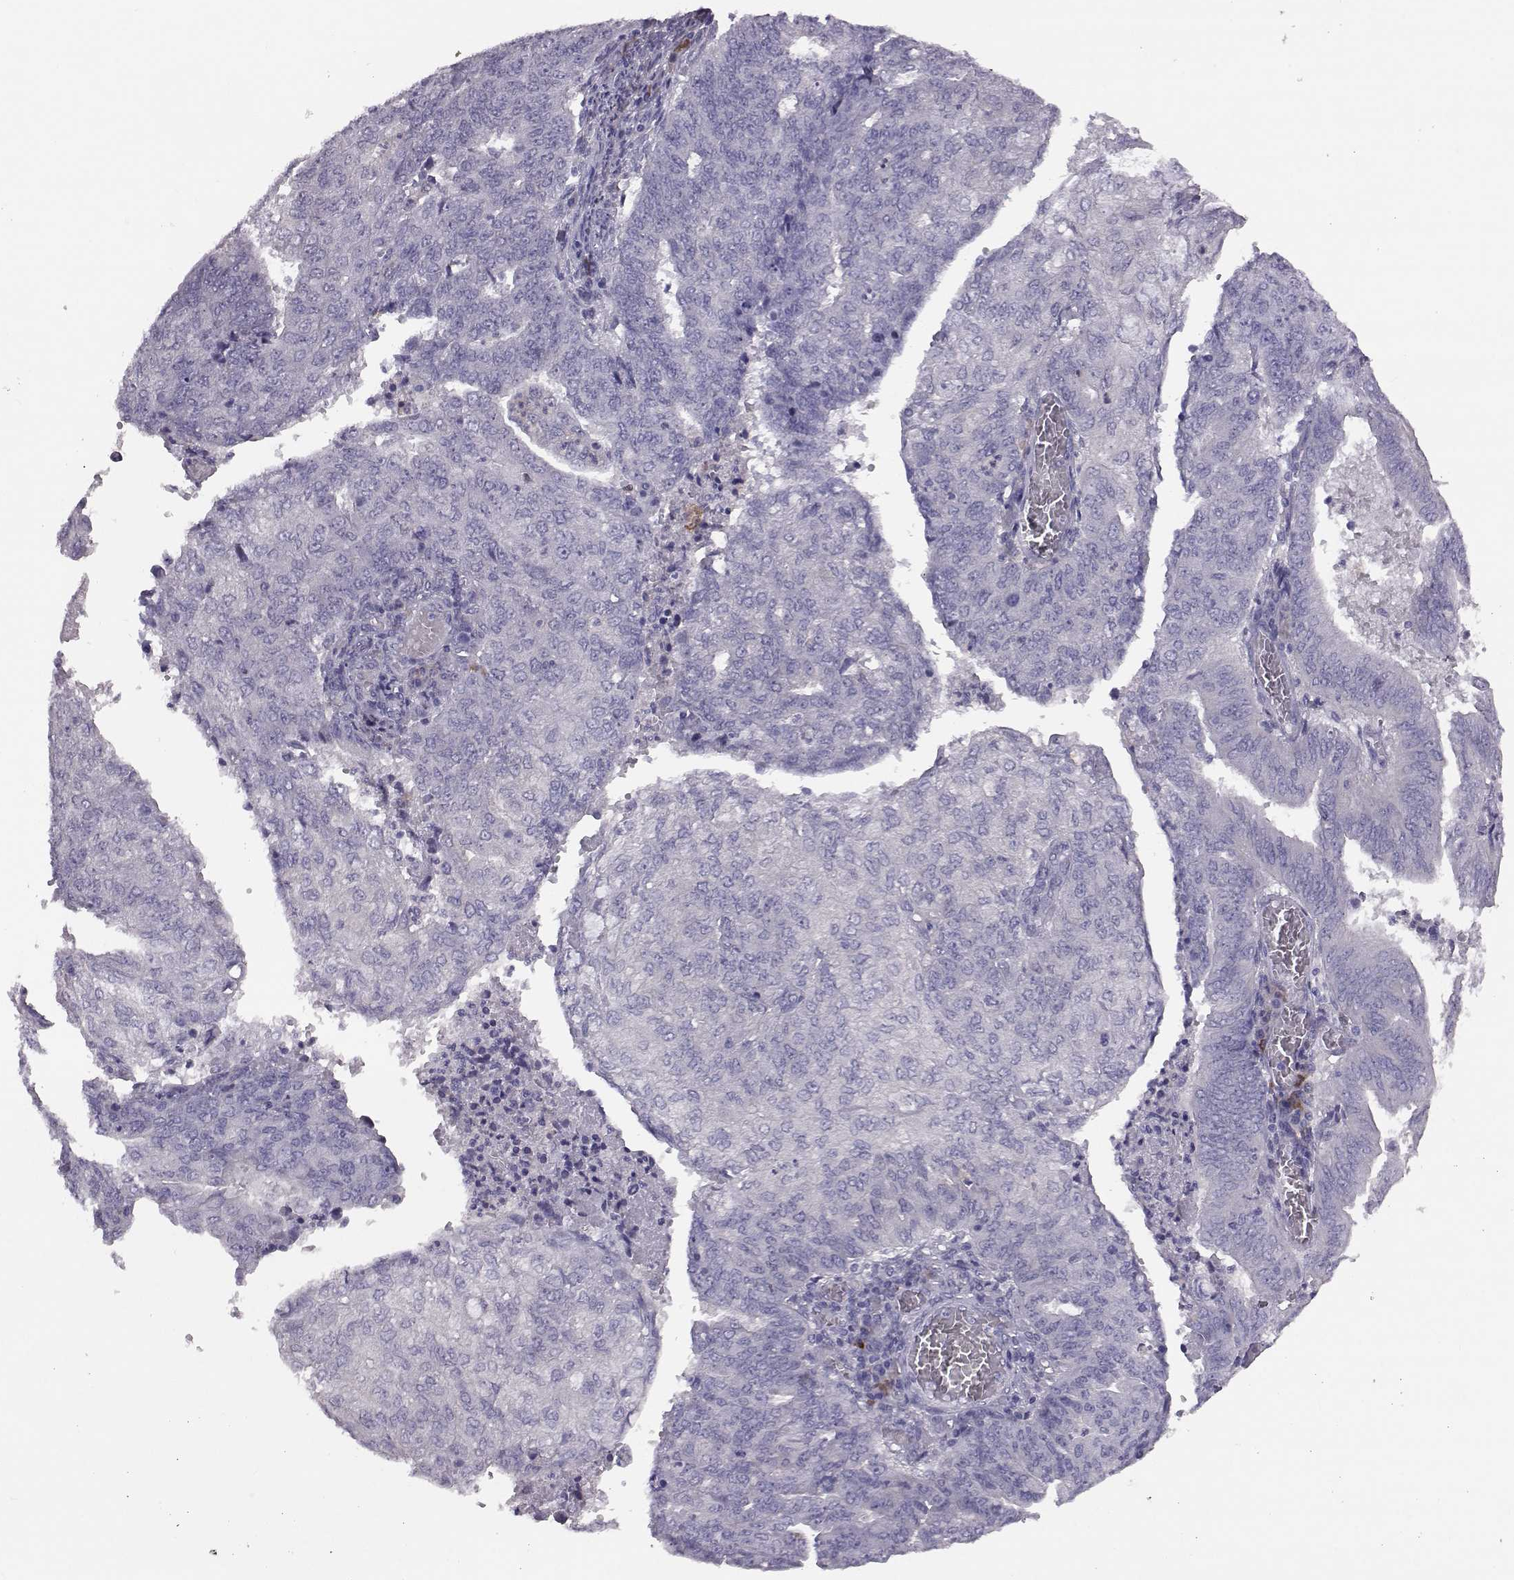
{"staining": {"intensity": "negative", "quantity": "none", "location": "none"}, "tissue": "endometrial cancer", "cell_type": "Tumor cells", "image_type": "cancer", "snomed": [{"axis": "morphology", "description": "Adenocarcinoma, NOS"}, {"axis": "topography", "description": "Endometrium"}], "caption": "High magnification brightfield microscopy of adenocarcinoma (endometrial) stained with DAB (3,3'-diaminobenzidine) (brown) and counterstained with hematoxylin (blue): tumor cells show no significant expression.", "gene": "ADGRG5", "patient": {"sex": "female", "age": 82}}